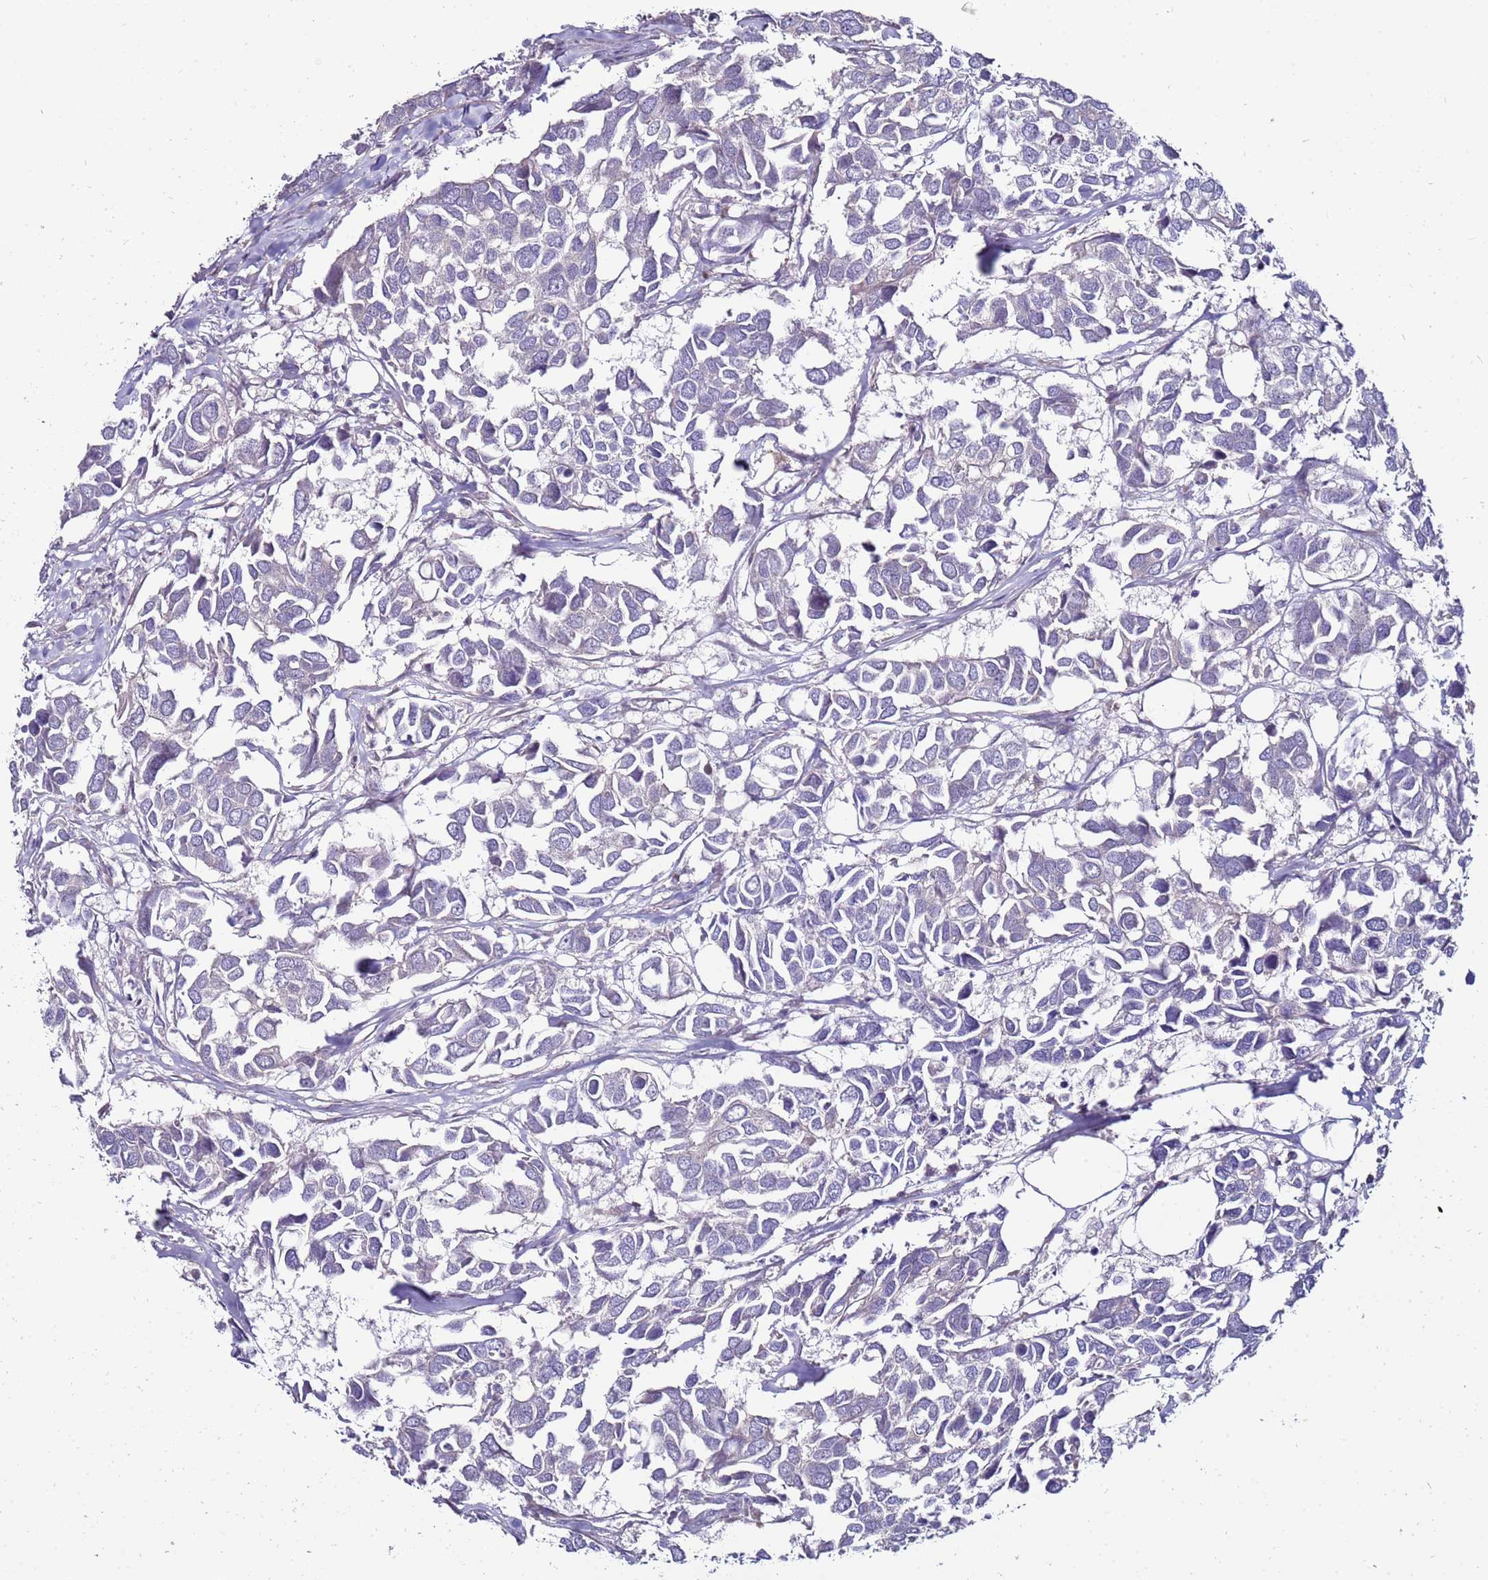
{"staining": {"intensity": "negative", "quantity": "none", "location": "none"}, "tissue": "breast cancer", "cell_type": "Tumor cells", "image_type": "cancer", "snomed": [{"axis": "morphology", "description": "Duct carcinoma"}, {"axis": "topography", "description": "Breast"}], "caption": "Immunohistochemical staining of human breast cancer demonstrates no significant staining in tumor cells.", "gene": "GPN3", "patient": {"sex": "female", "age": 83}}